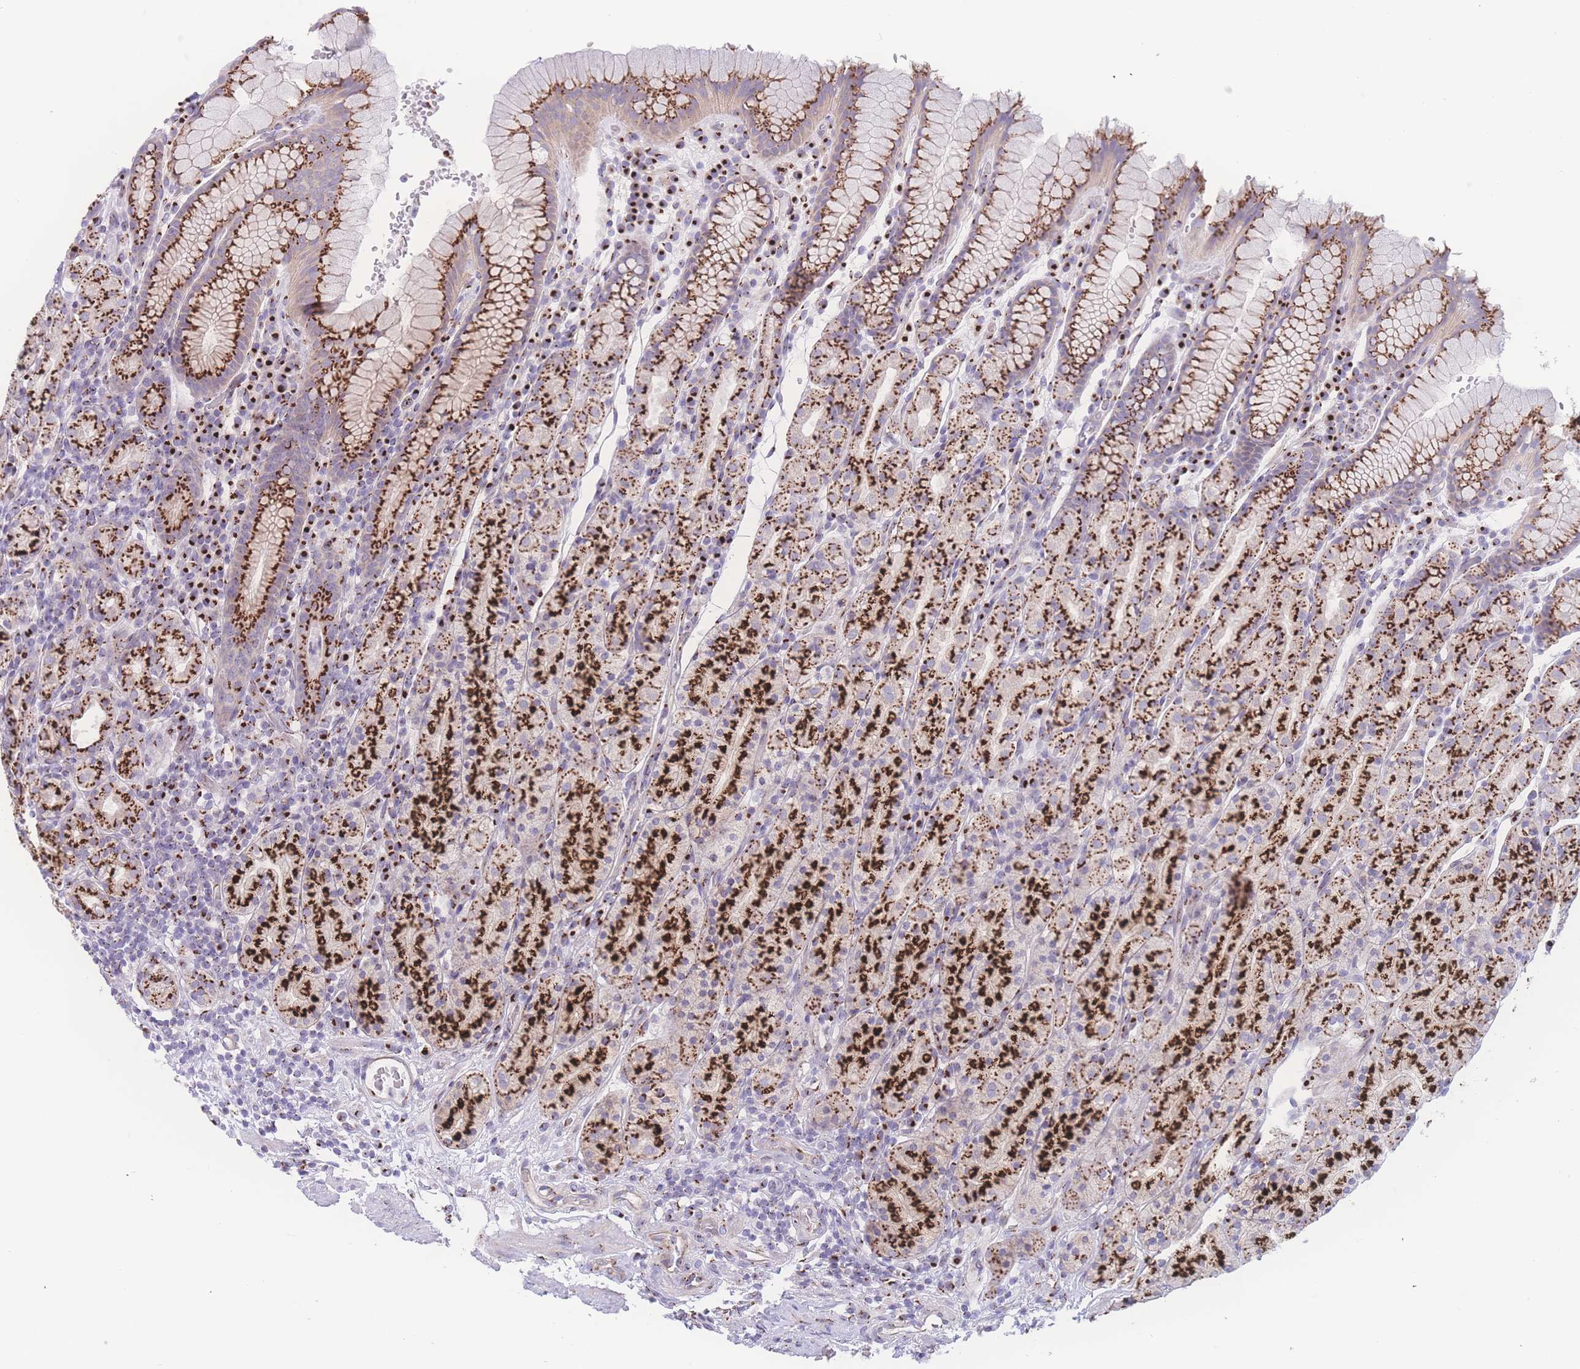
{"staining": {"intensity": "strong", "quantity": ">75%", "location": "cytoplasmic/membranous"}, "tissue": "stomach", "cell_type": "Glandular cells", "image_type": "normal", "snomed": [{"axis": "morphology", "description": "Normal tissue, NOS"}, {"axis": "topography", "description": "Stomach, upper"}, {"axis": "topography", "description": "Stomach"}], "caption": "Immunohistochemistry (IHC) of unremarkable stomach demonstrates high levels of strong cytoplasmic/membranous positivity in approximately >75% of glandular cells.", "gene": "GOLM2", "patient": {"sex": "male", "age": 62}}